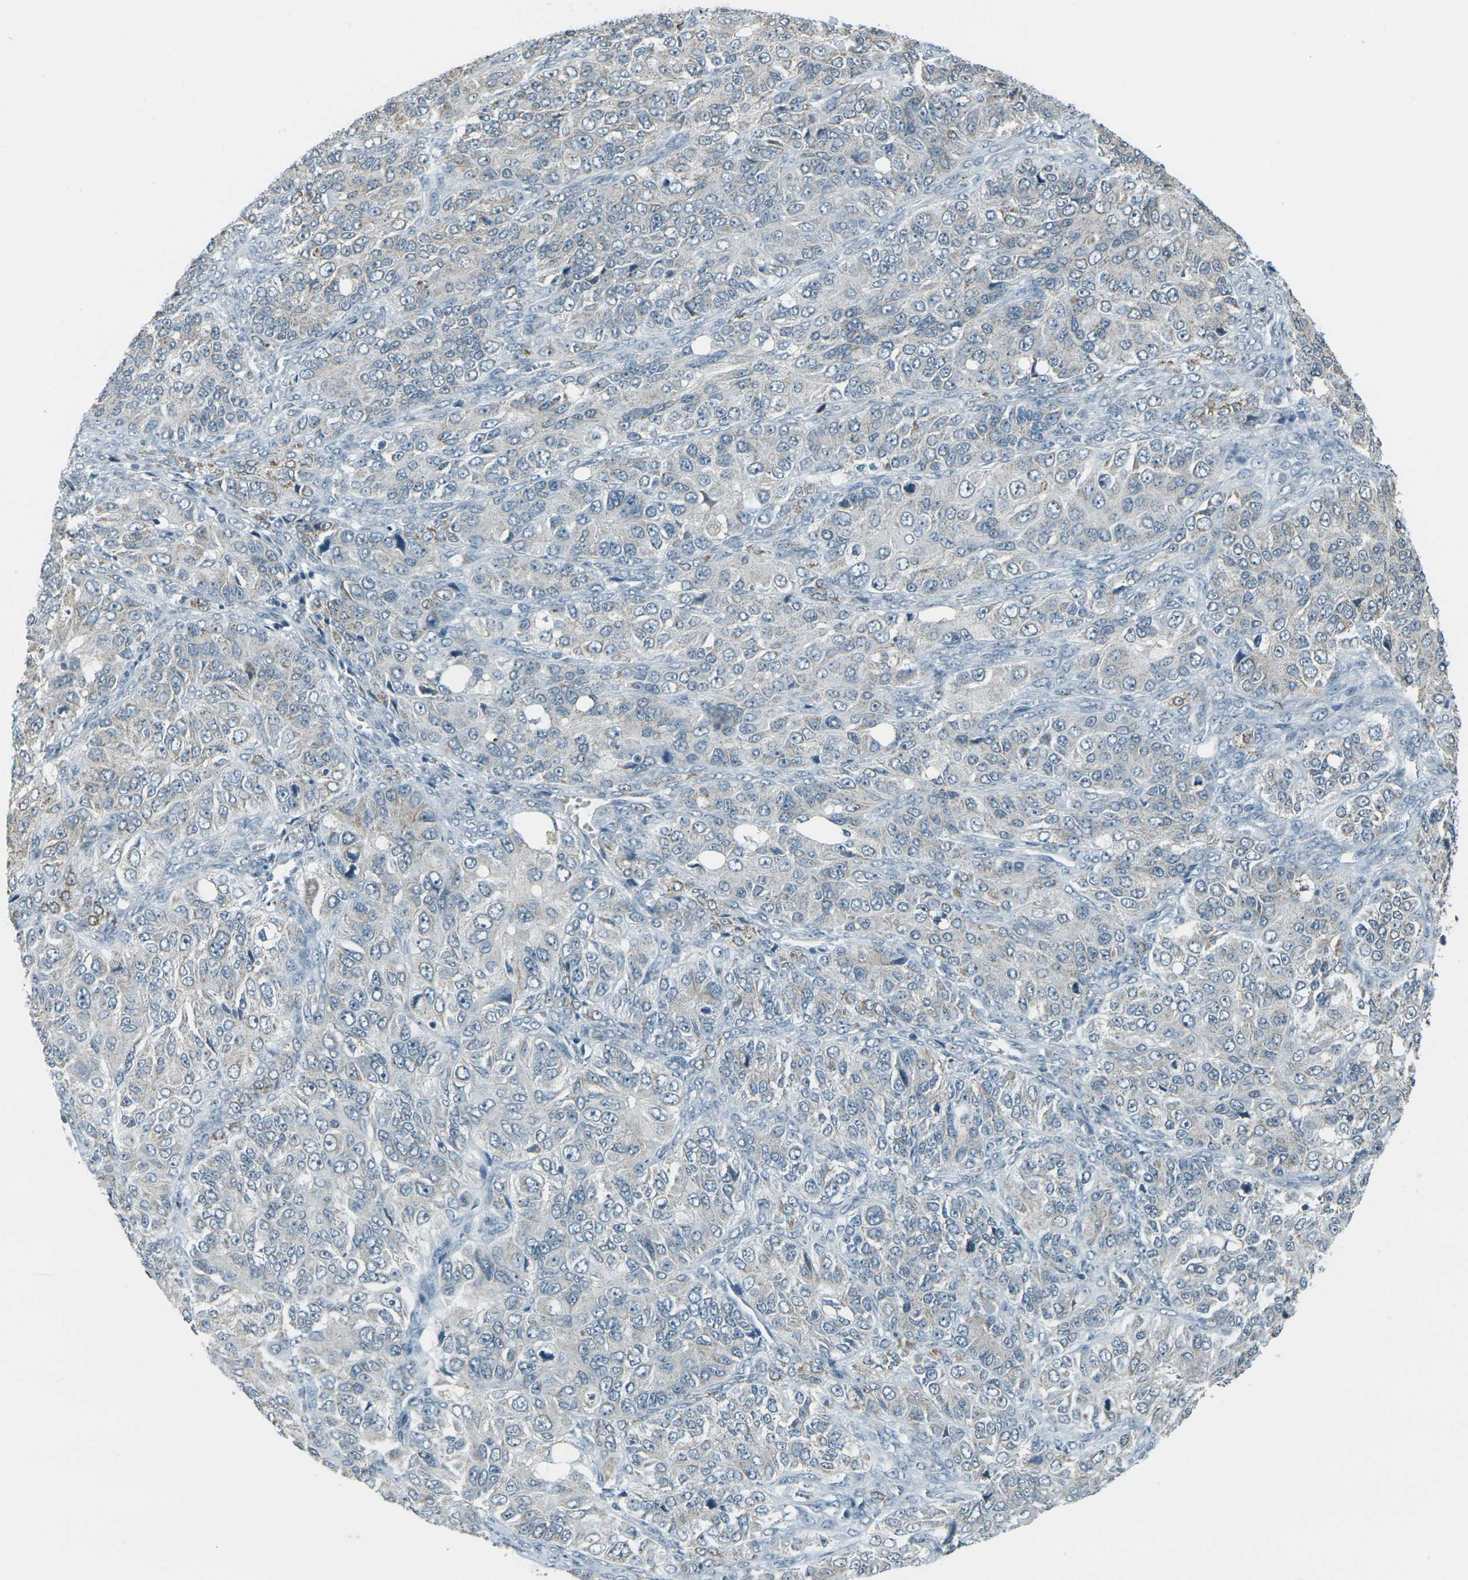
{"staining": {"intensity": "moderate", "quantity": "<25%", "location": "cytoplasmic/membranous"}, "tissue": "ovarian cancer", "cell_type": "Tumor cells", "image_type": "cancer", "snomed": [{"axis": "morphology", "description": "Carcinoma, endometroid"}, {"axis": "topography", "description": "Ovary"}], "caption": "Immunohistochemical staining of ovarian cancer (endometroid carcinoma) reveals moderate cytoplasmic/membranous protein expression in about <25% of tumor cells.", "gene": "H2BC1", "patient": {"sex": "female", "age": 51}}